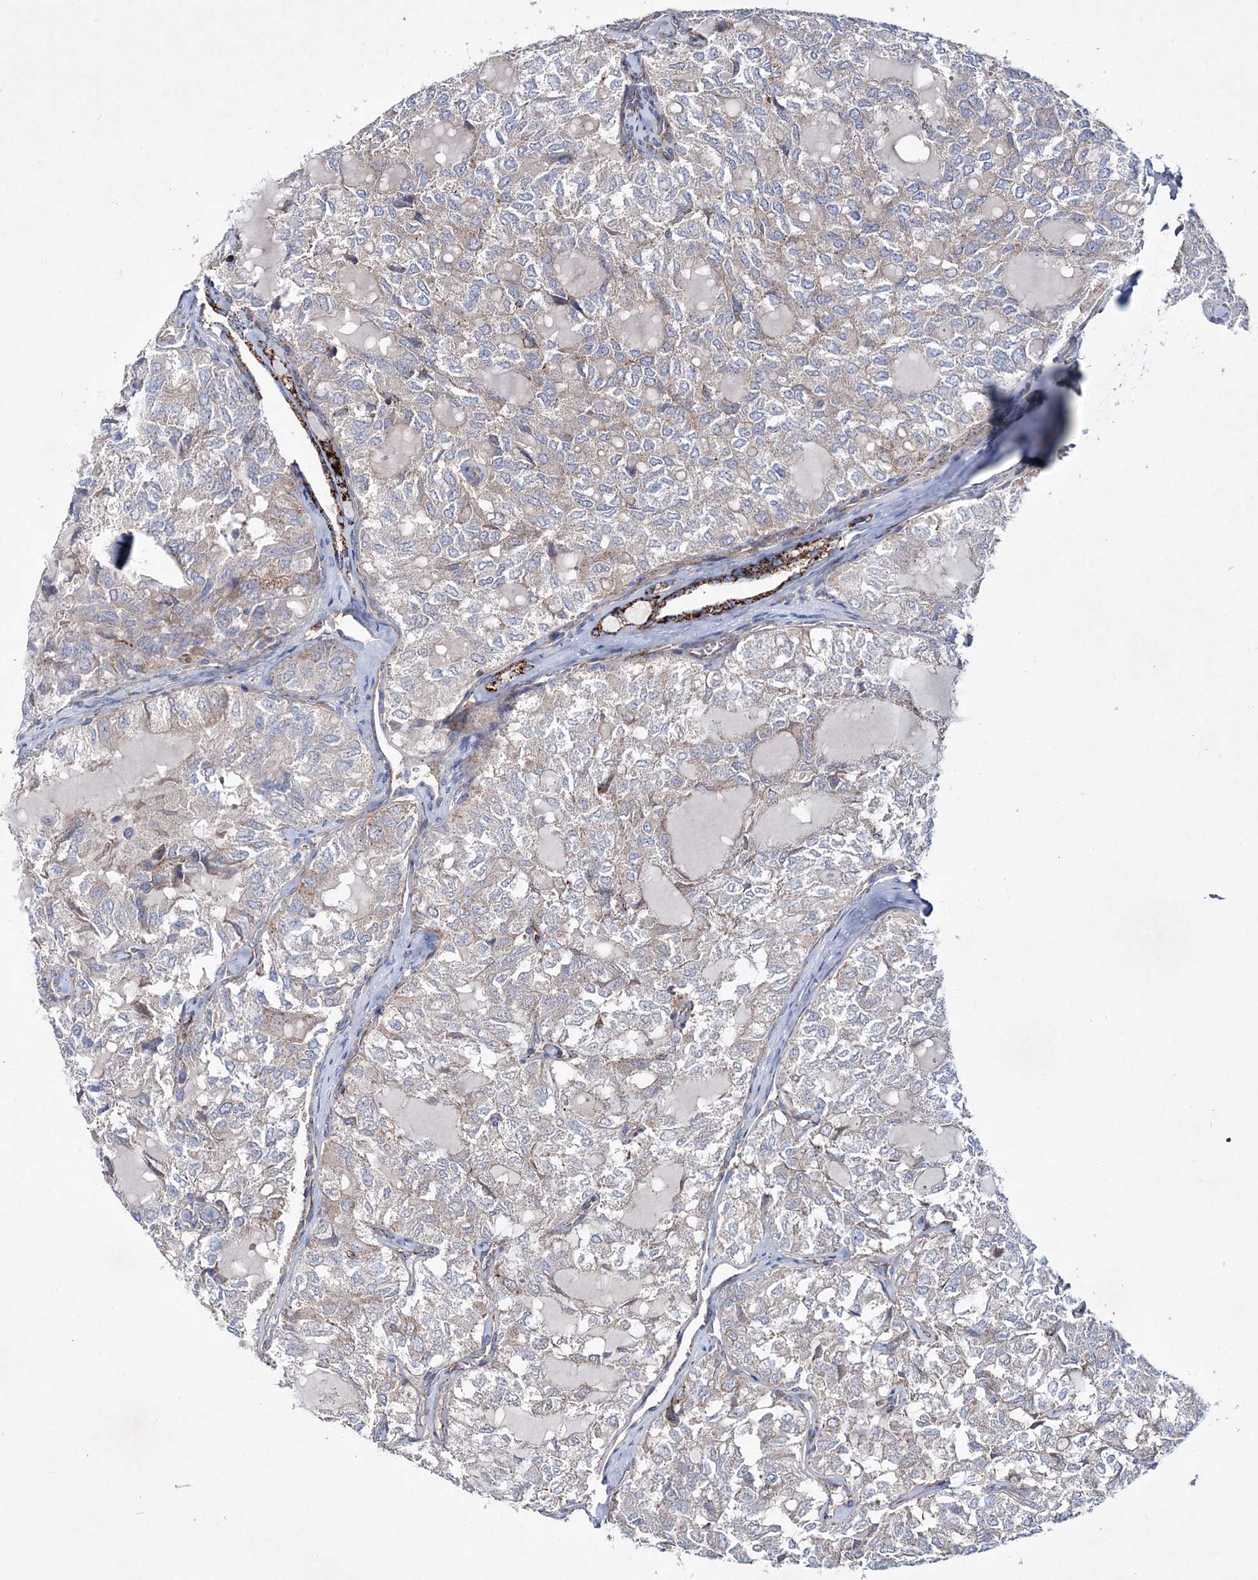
{"staining": {"intensity": "weak", "quantity": "25%-75%", "location": "cytoplasmic/membranous"}, "tissue": "thyroid cancer", "cell_type": "Tumor cells", "image_type": "cancer", "snomed": [{"axis": "morphology", "description": "Follicular adenoma carcinoma, NOS"}, {"axis": "topography", "description": "Thyroid gland"}], "caption": "The immunohistochemical stain shows weak cytoplasmic/membranous positivity in tumor cells of follicular adenoma carcinoma (thyroid) tissue.", "gene": "NGLY1", "patient": {"sex": "male", "age": 75}}